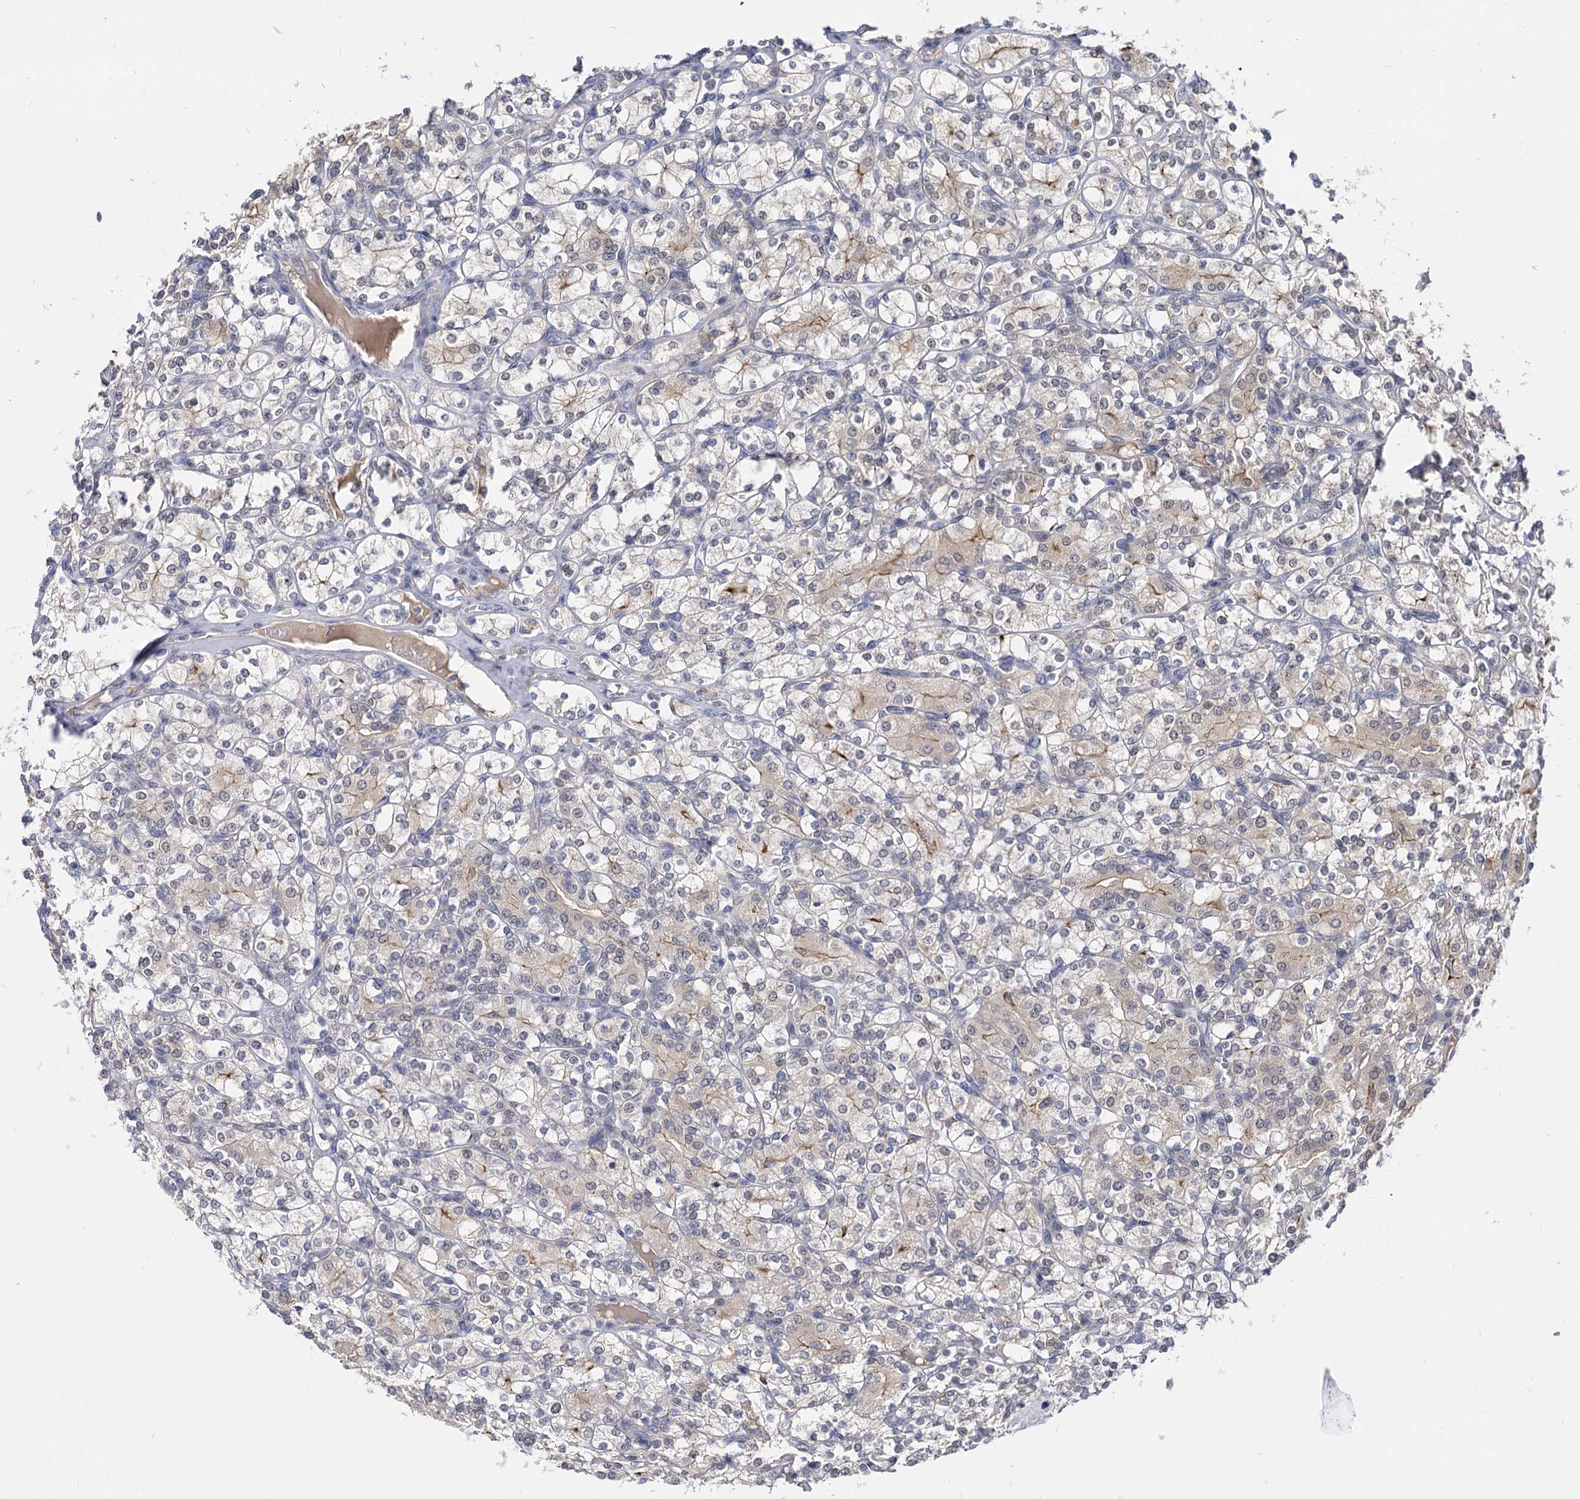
{"staining": {"intensity": "weak", "quantity": "<25%", "location": "cytoplasmic/membranous"}, "tissue": "renal cancer", "cell_type": "Tumor cells", "image_type": "cancer", "snomed": [{"axis": "morphology", "description": "Adenocarcinoma, NOS"}, {"axis": "topography", "description": "Kidney"}], "caption": "A photomicrograph of human renal cancer (adenocarcinoma) is negative for staining in tumor cells.", "gene": "NEK10", "patient": {"sex": "male", "age": 77}}